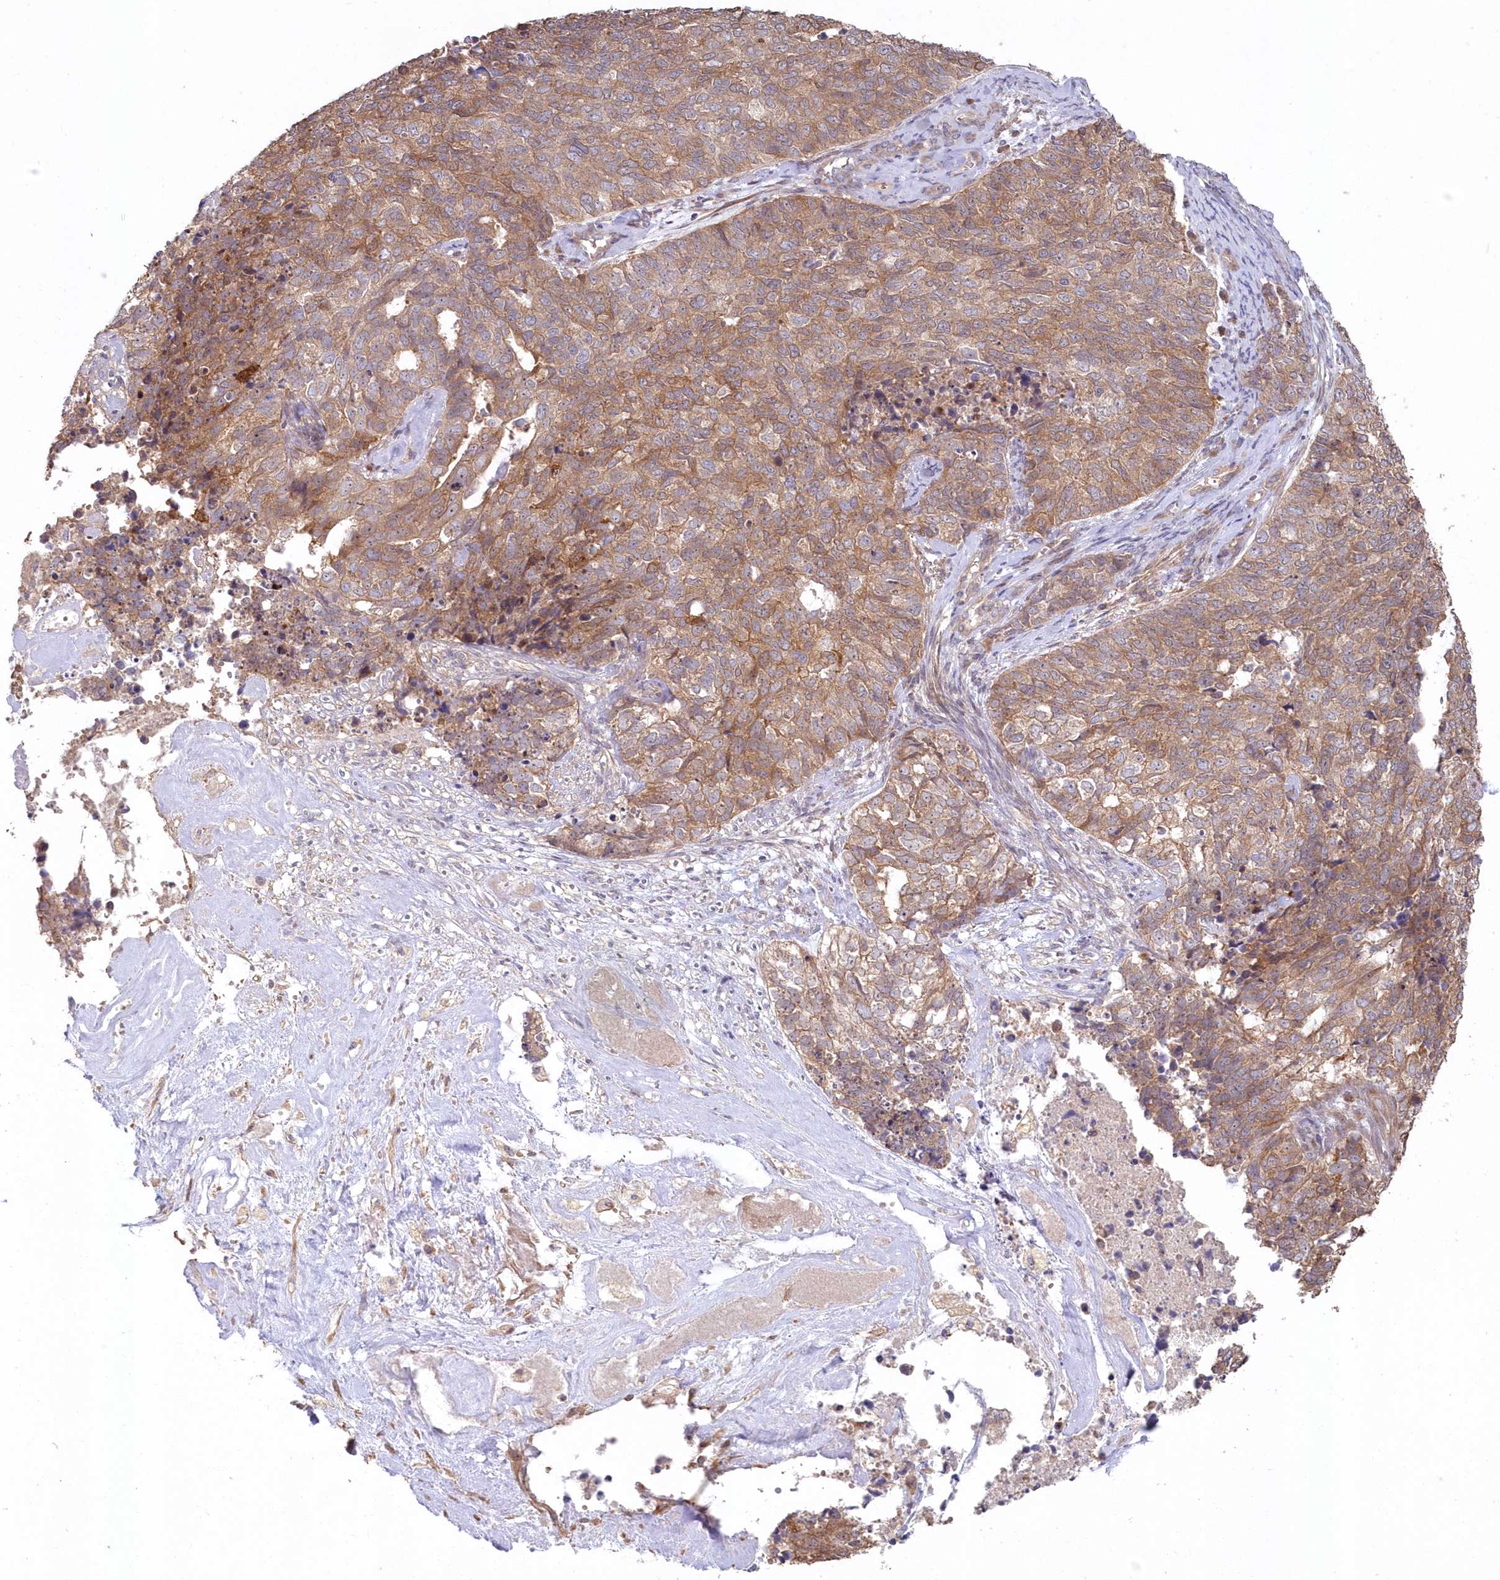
{"staining": {"intensity": "moderate", "quantity": ">75%", "location": "cytoplasmic/membranous"}, "tissue": "cervical cancer", "cell_type": "Tumor cells", "image_type": "cancer", "snomed": [{"axis": "morphology", "description": "Squamous cell carcinoma, NOS"}, {"axis": "topography", "description": "Cervix"}], "caption": "Cervical cancer (squamous cell carcinoma) tissue demonstrates moderate cytoplasmic/membranous positivity in approximately >75% of tumor cells, visualized by immunohistochemistry.", "gene": "TBCA", "patient": {"sex": "female", "age": 63}}